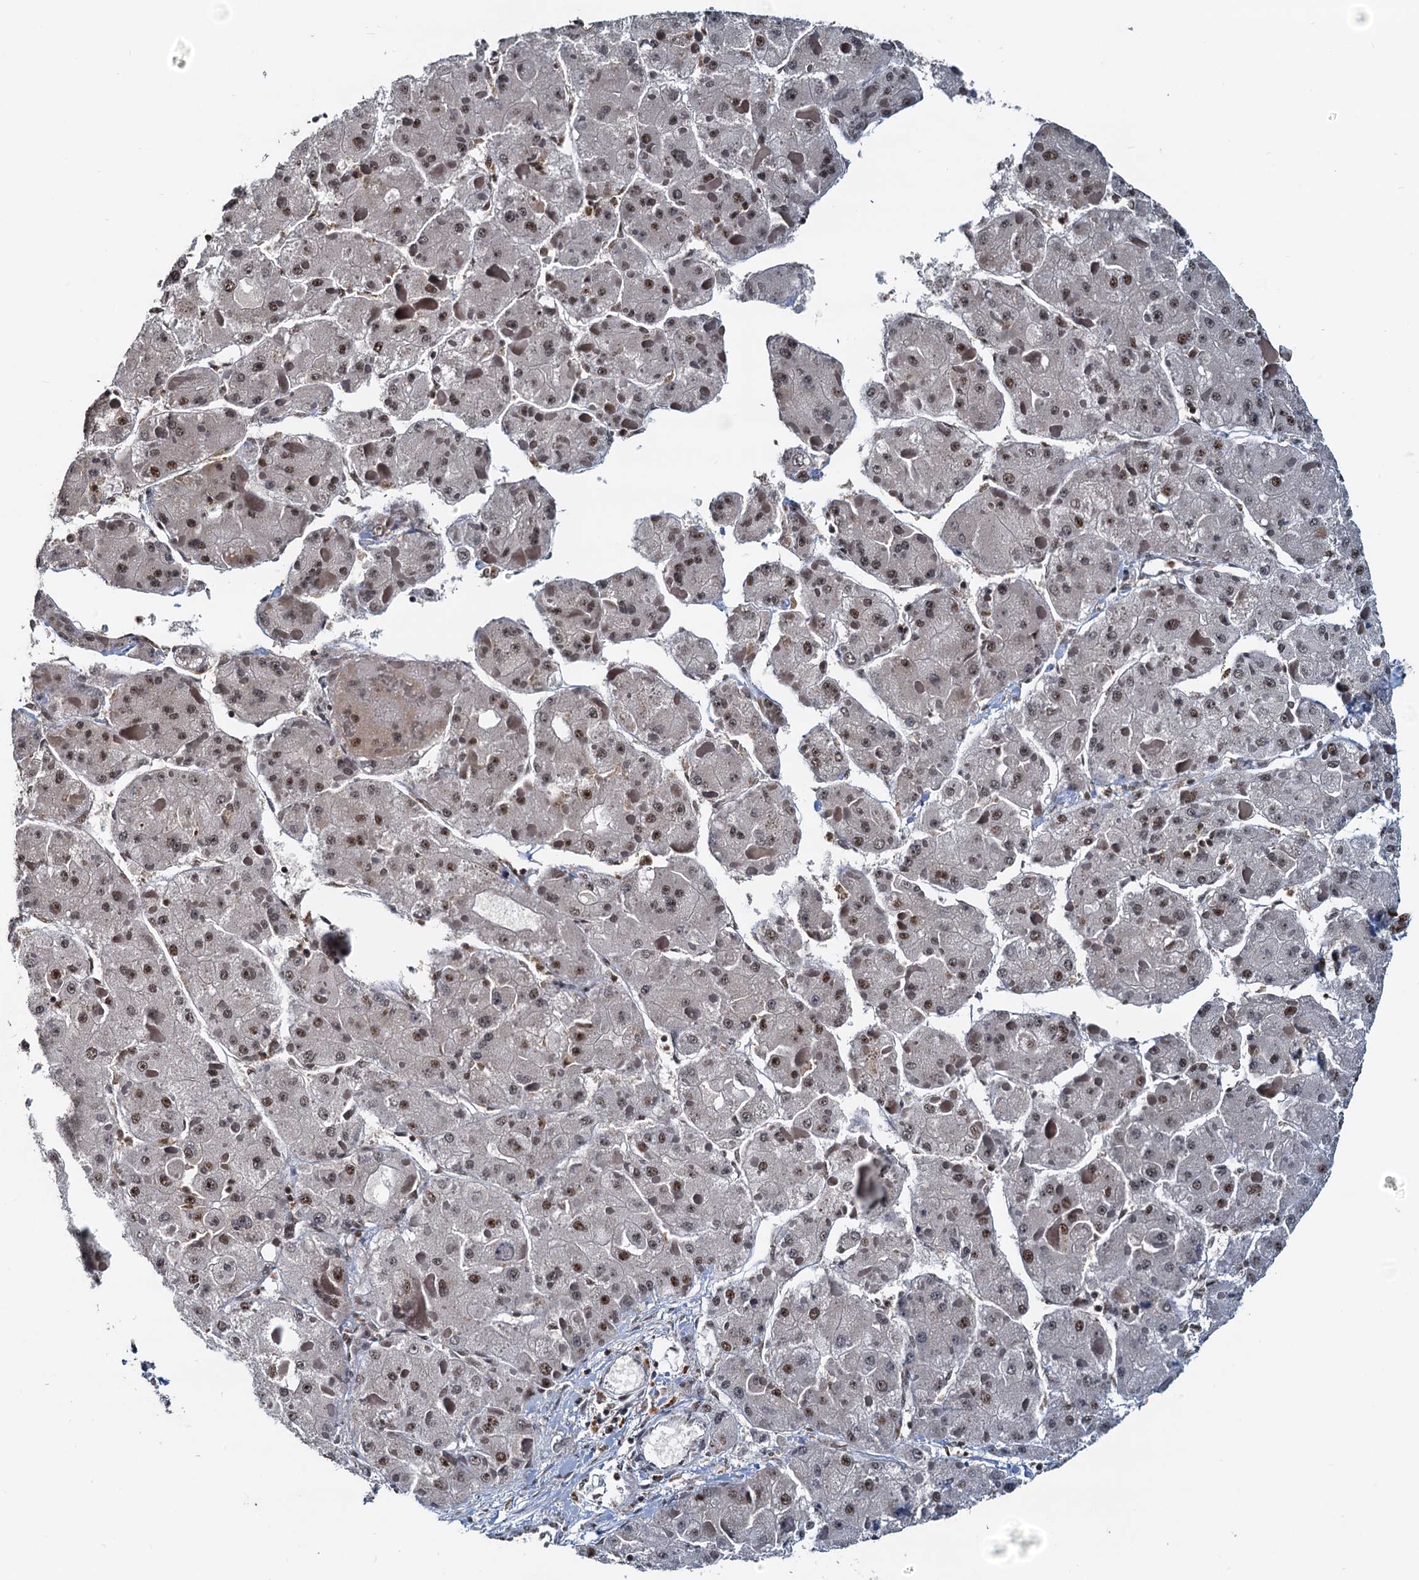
{"staining": {"intensity": "moderate", "quantity": ">75%", "location": "nuclear"}, "tissue": "liver cancer", "cell_type": "Tumor cells", "image_type": "cancer", "snomed": [{"axis": "morphology", "description": "Carcinoma, Hepatocellular, NOS"}, {"axis": "topography", "description": "Liver"}], "caption": "Brown immunohistochemical staining in human liver hepatocellular carcinoma displays moderate nuclear expression in about >75% of tumor cells. The staining was performed using DAB, with brown indicating positive protein expression. Nuclei are stained blue with hematoxylin.", "gene": "RSRC2", "patient": {"sex": "female", "age": 73}}